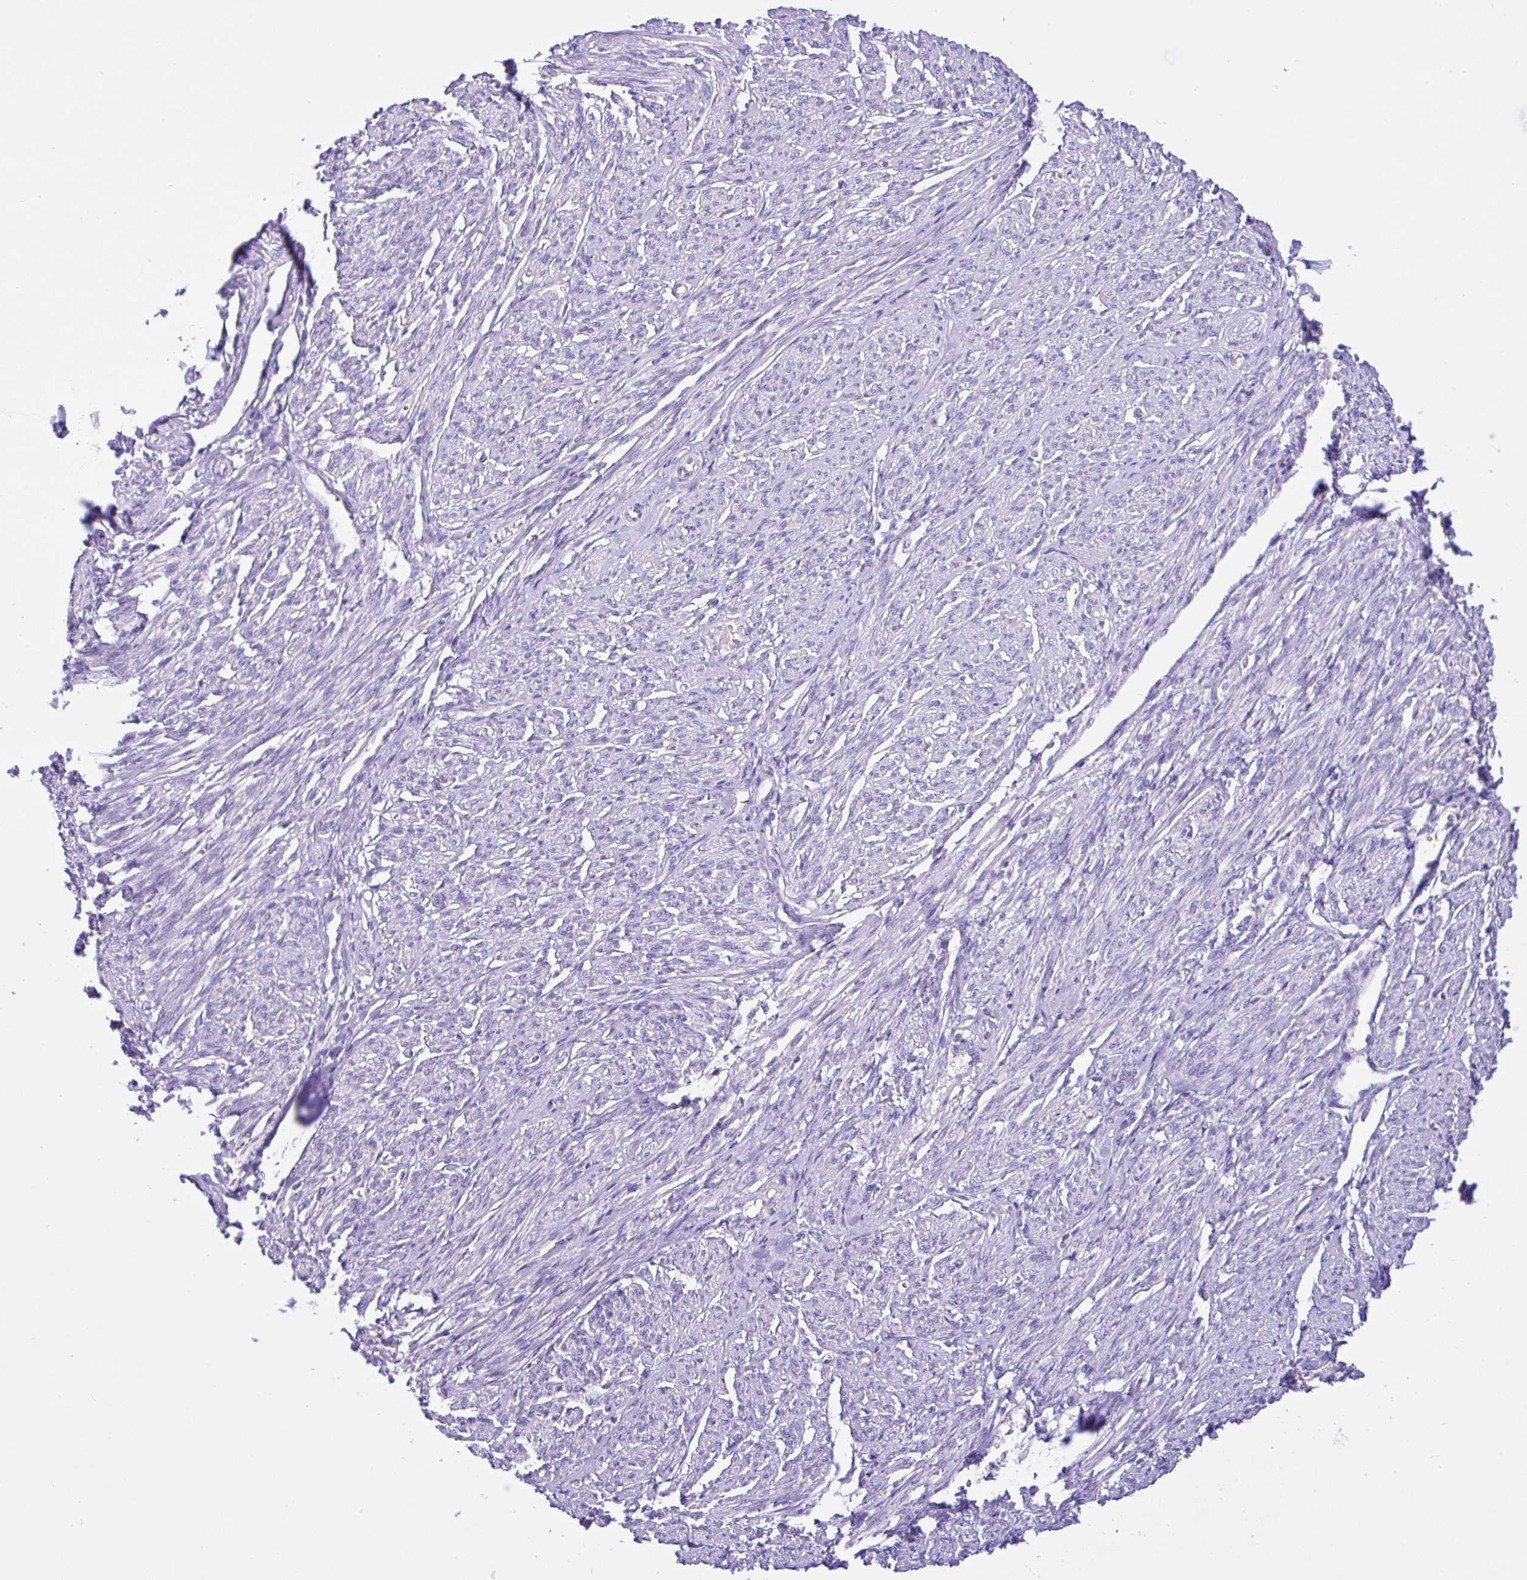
{"staining": {"intensity": "negative", "quantity": "none", "location": "none"}, "tissue": "smooth muscle", "cell_type": "Smooth muscle cells", "image_type": "normal", "snomed": [{"axis": "morphology", "description": "Normal tissue, NOS"}, {"axis": "topography", "description": "Smooth muscle"}], "caption": "Protein analysis of normal smooth muscle demonstrates no significant expression in smooth muscle cells. Nuclei are stained in blue.", "gene": "ANO4", "patient": {"sex": "female", "age": 65}}